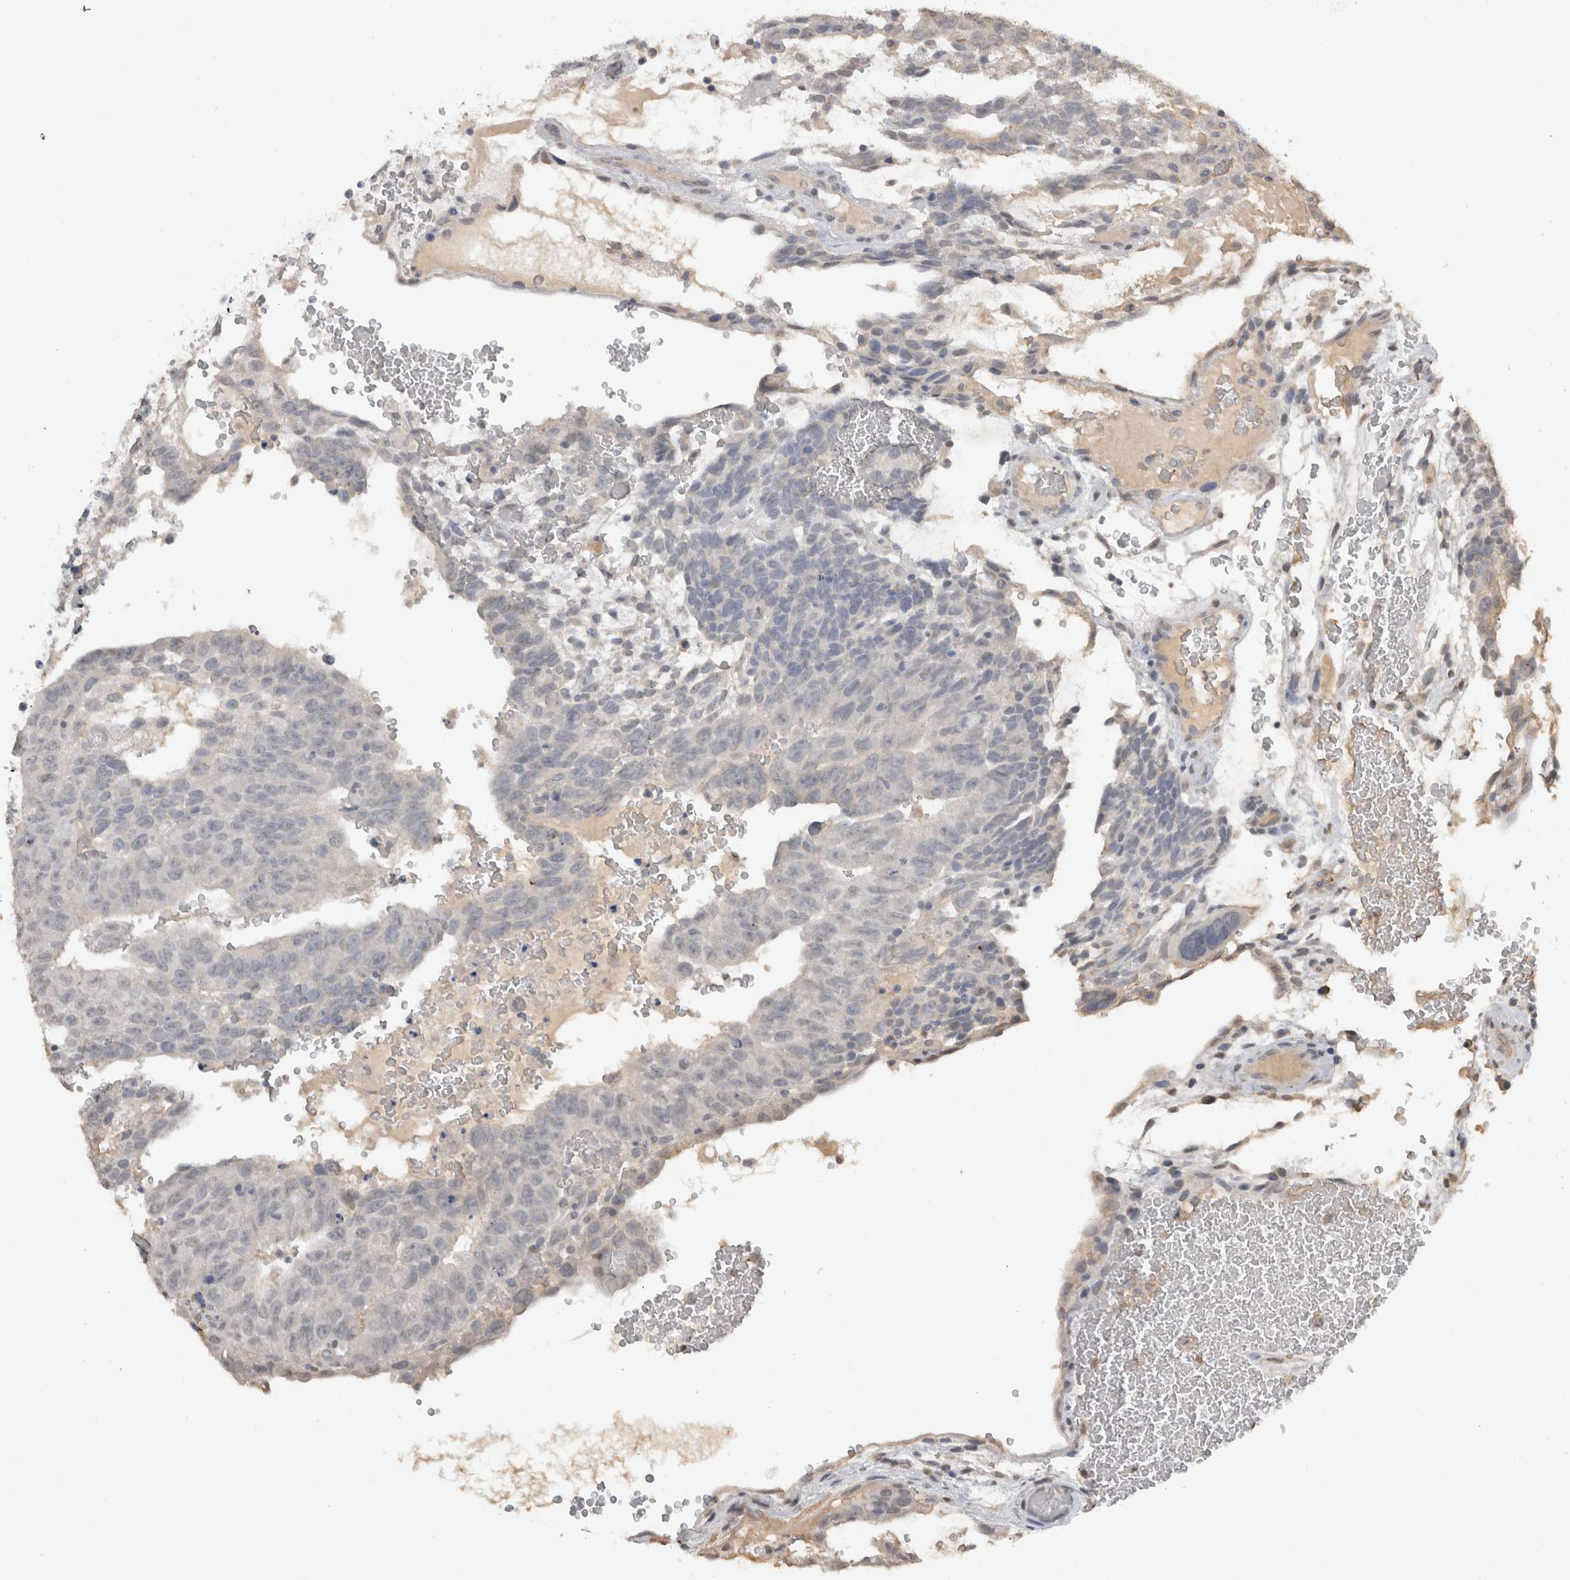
{"staining": {"intensity": "negative", "quantity": "none", "location": "none"}, "tissue": "testis cancer", "cell_type": "Tumor cells", "image_type": "cancer", "snomed": [{"axis": "morphology", "description": "Seminoma, NOS"}, {"axis": "morphology", "description": "Carcinoma, Embryonal, NOS"}, {"axis": "topography", "description": "Testis"}], "caption": "Histopathology image shows no protein expression in tumor cells of seminoma (testis) tissue. Nuclei are stained in blue.", "gene": "NAALADL2", "patient": {"sex": "male", "age": 52}}